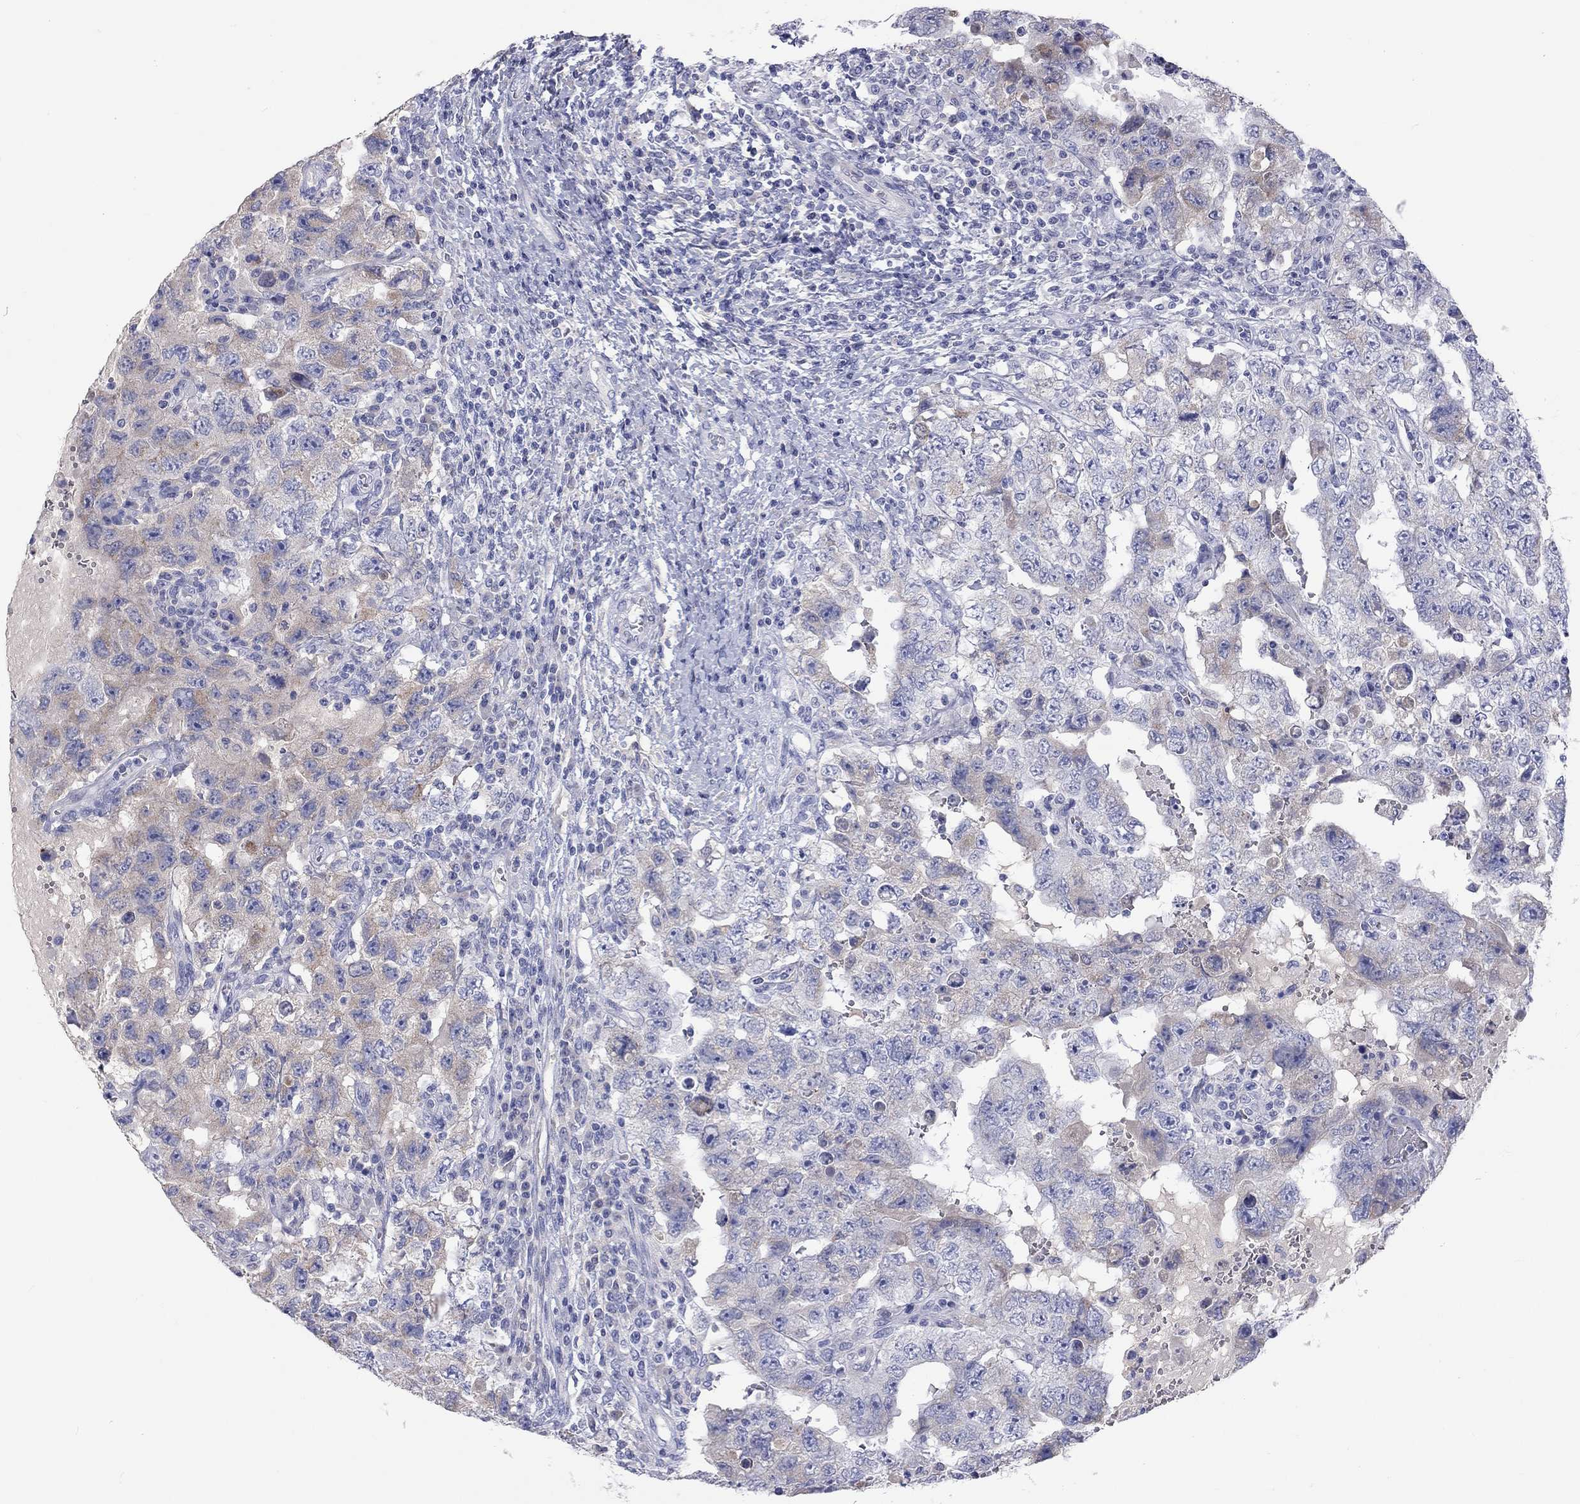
{"staining": {"intensity": "weak", "quantity": "<25%", "location": "cytoplasmic/membranous"}, "tissue": "testis cancer", "cell_type": "Tumor cells", "image_type": "cancer", "snomed": [{"axis": "morphology", "description": "Carcinoma, Embryonal, NOS"}, {"axis": "topography", "description": "Testis"}], "caption": "Tumor cells show no significant protein positivity in embryonal carcinoma (testis).", "gene": "ST7L", "patient": {"sex": "male", "age": 26}}